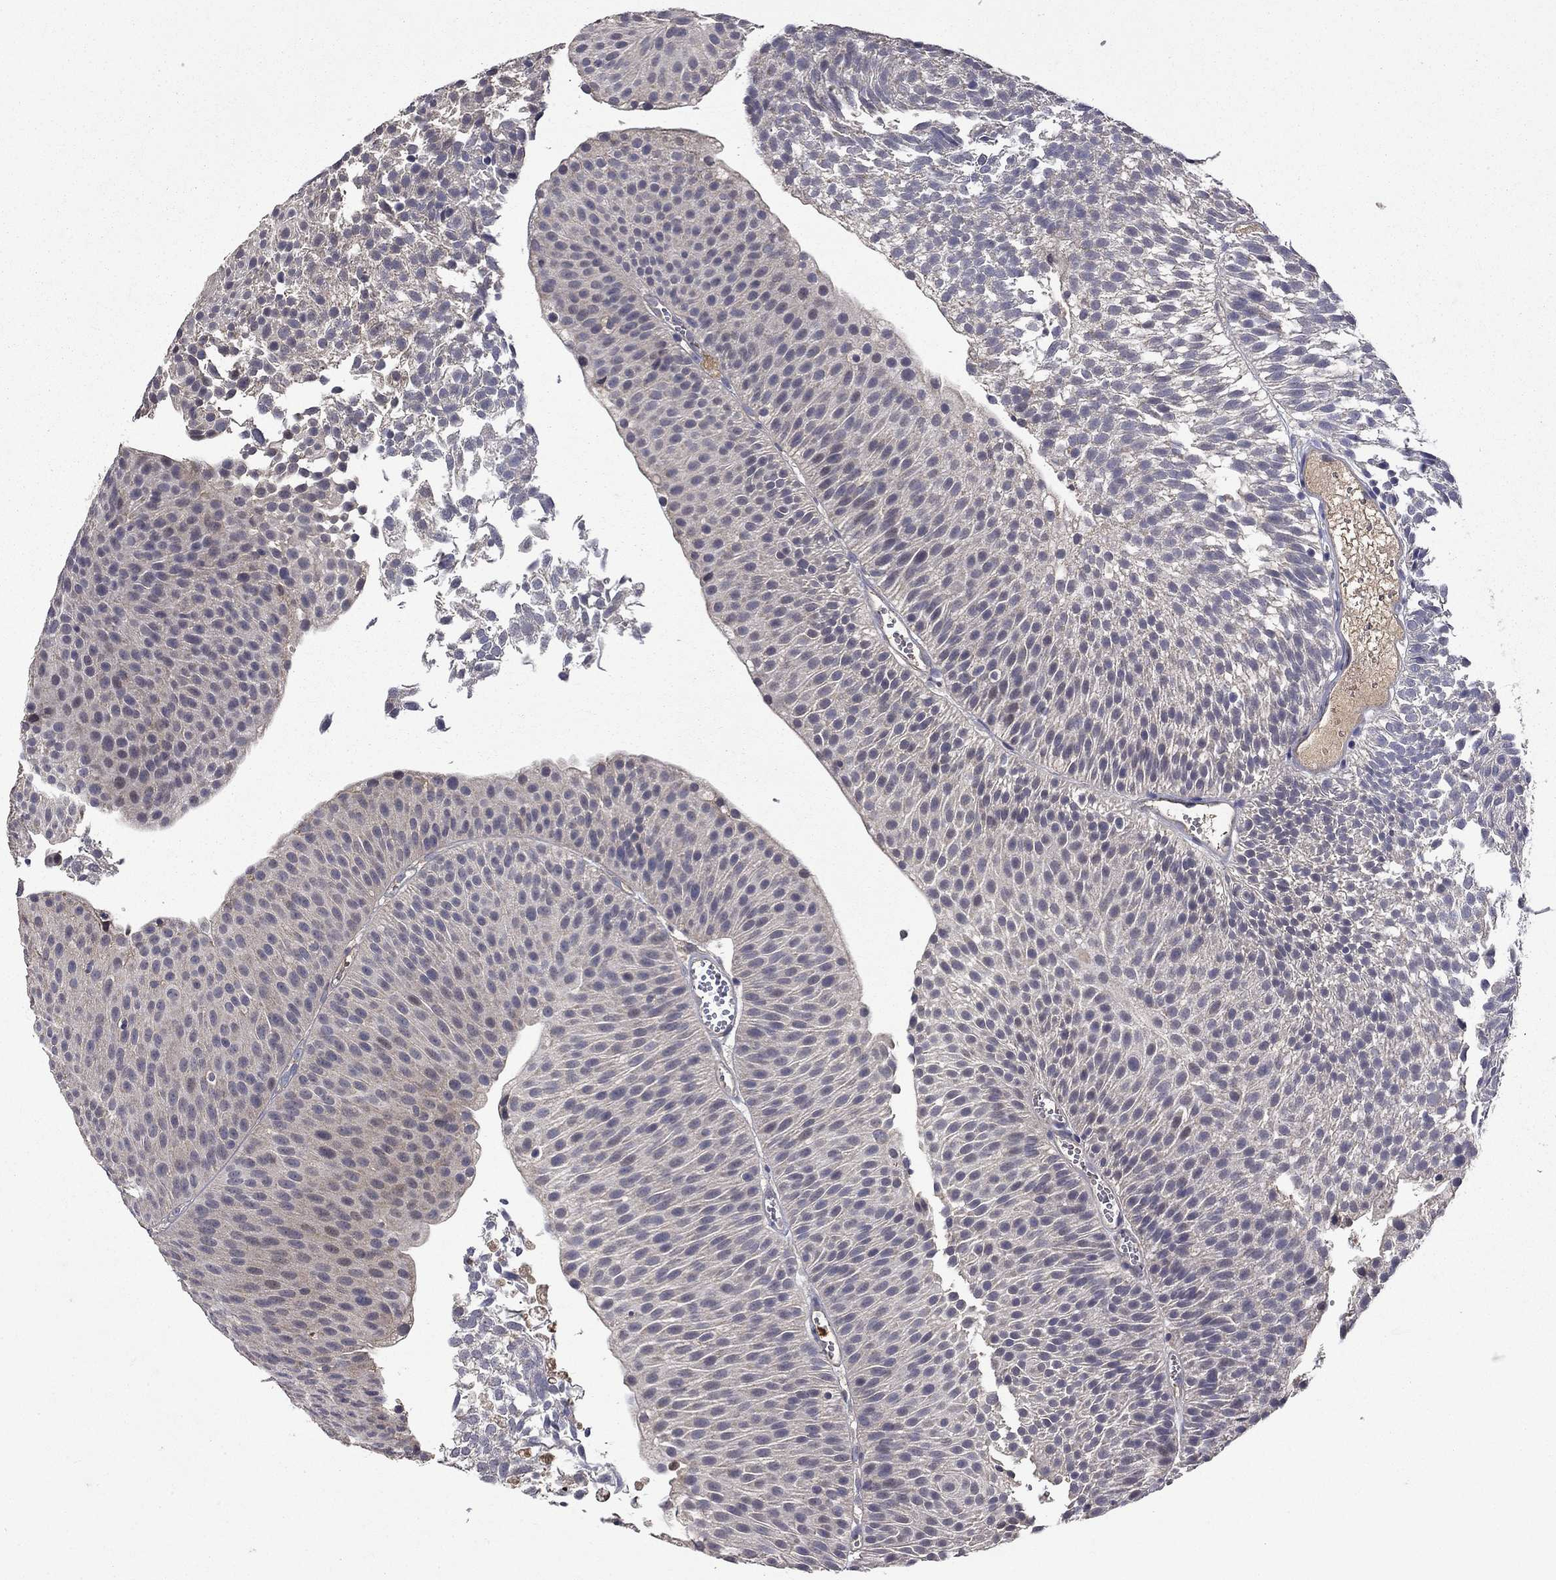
{"staining": {"intensity": "negative", "quantity": "none", "location": "none"}, "tissue": "urothelial cancer", "cell_type": "Tumor cells", "image_type": "cancer", "snomed": [{"axis": "morphology", "description": "Urothelial carcinoma, Low grade"}, {"axis": "topography", "description": "Urinary bladder"}], "caption": "Protein analysis of urothelial cancer demonstrates no significant expression in tumor cells.", "gene": "SATB1", "patient": {"sex": "male", "age": 65}}